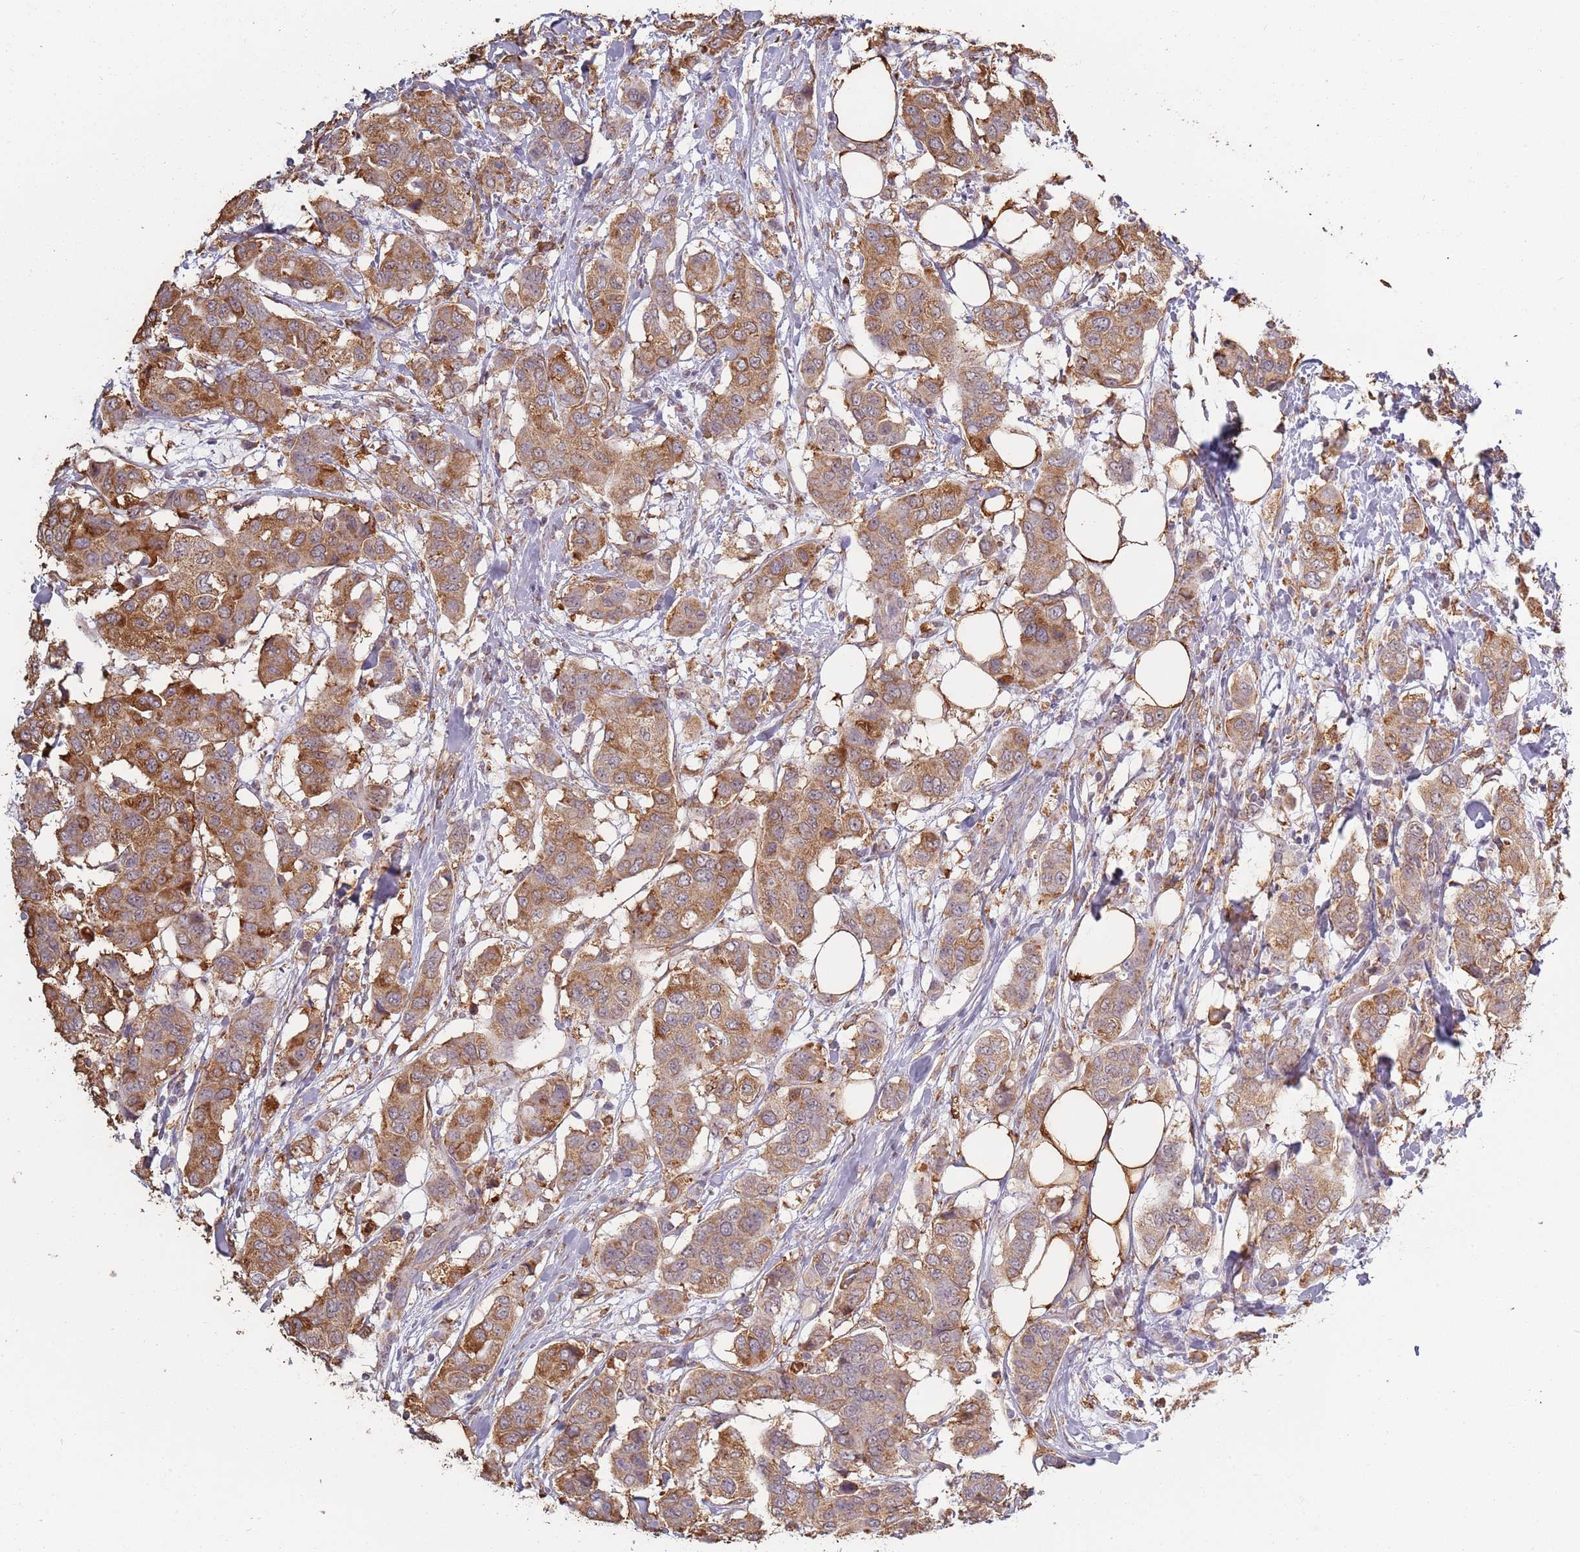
{"staining": {"intensity": "moderate", "quantity": ">75%", "location": "cytoplasmic/membranous"}, "tissue": "breast cancer", "cell_type": "Tumor cells", "image_type": "cancer", "snomed": [{"axis": "morphology", "description": "Lobular carcinoma"}, {"axis": "topography", "description": "Breast"}], "caption": "Moderate cytoplasmic/membranous expression for a protein is appreciated in about >75% of tumor cells of lobular carcinoma (breast) using immunohistochemistry (IHC).", "gene": "ATOSB", "patient": {"sex": "female", "age": 51}}